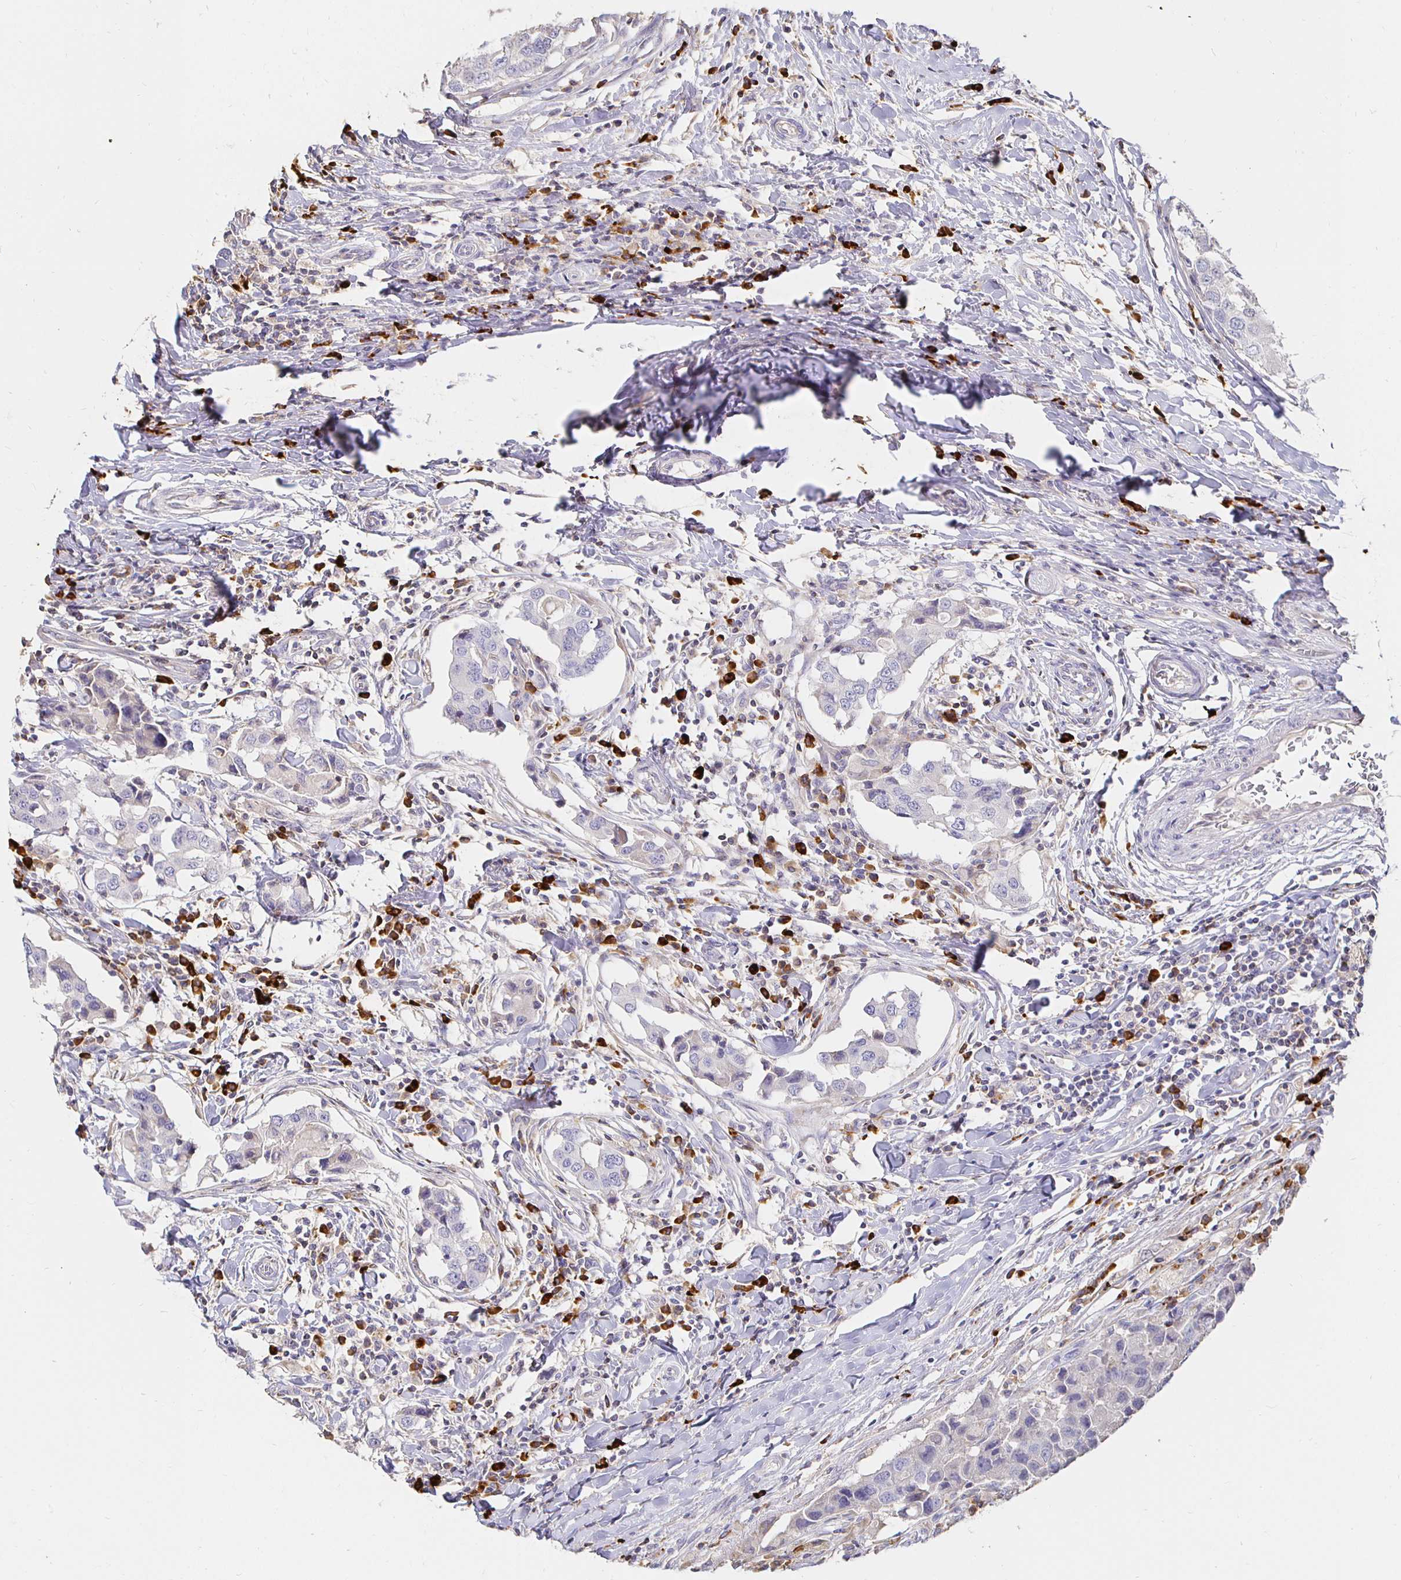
{"staining": {"intensity": "negative", "quantity": "none", "location": "none"}, "tissue": "breast cancer", "cell_type": "Tumor cells", "image_type": "cancer", "snomed": [{"axis": "morphology", "description": "Duct carcinoma"}, {"axis": "topography", "description": "Breast"}], "caption": "Breast cancer was stained to show a protein in brown. There is no significant positivity in tumor cells.", "gene": "CXCR3", "patient": {"sex": "female", "age": 27}}